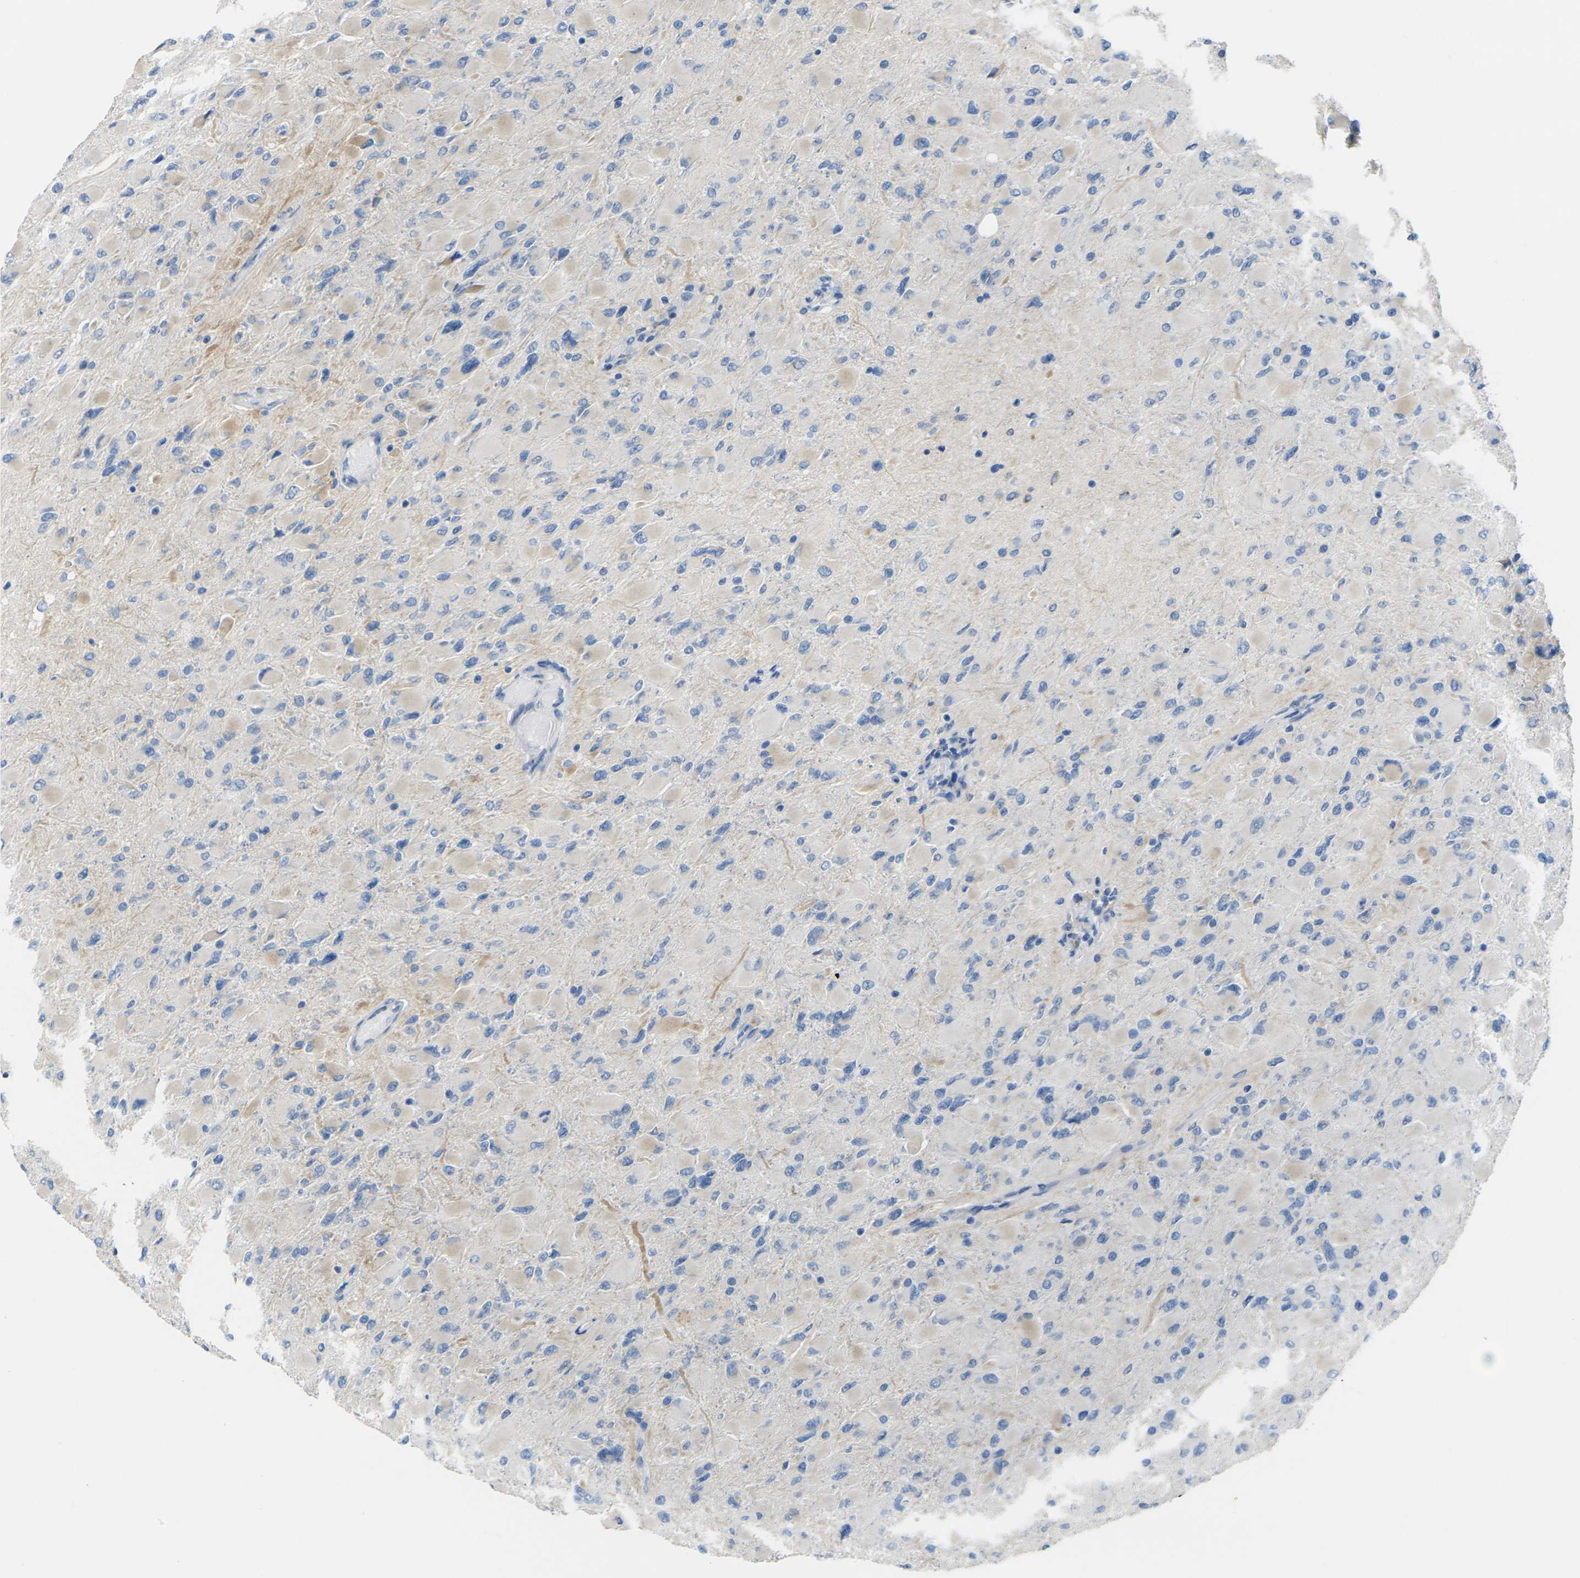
{"staining": {"intensity": "weak", "quantity": "25%-75%", "location": "cytoplasmic/membranous"}, "tissue": "glioma", "cell_type": "Tumor cells", "image_type": "cancer", "snomed": [{"axis": "morphology", "description": "Glioma, malignant, High grade"}, {"axis": "topography", "description": "Cerebral cortex"}], "caption": "The micrograph reveals a brown stain indicating the presence of a protein in the cytoplasmic/membranous of tumor cells in malignant glioma (high-grade).", "gene": "CYP2C8", "patient": {"sex": "female", "age": 36}}